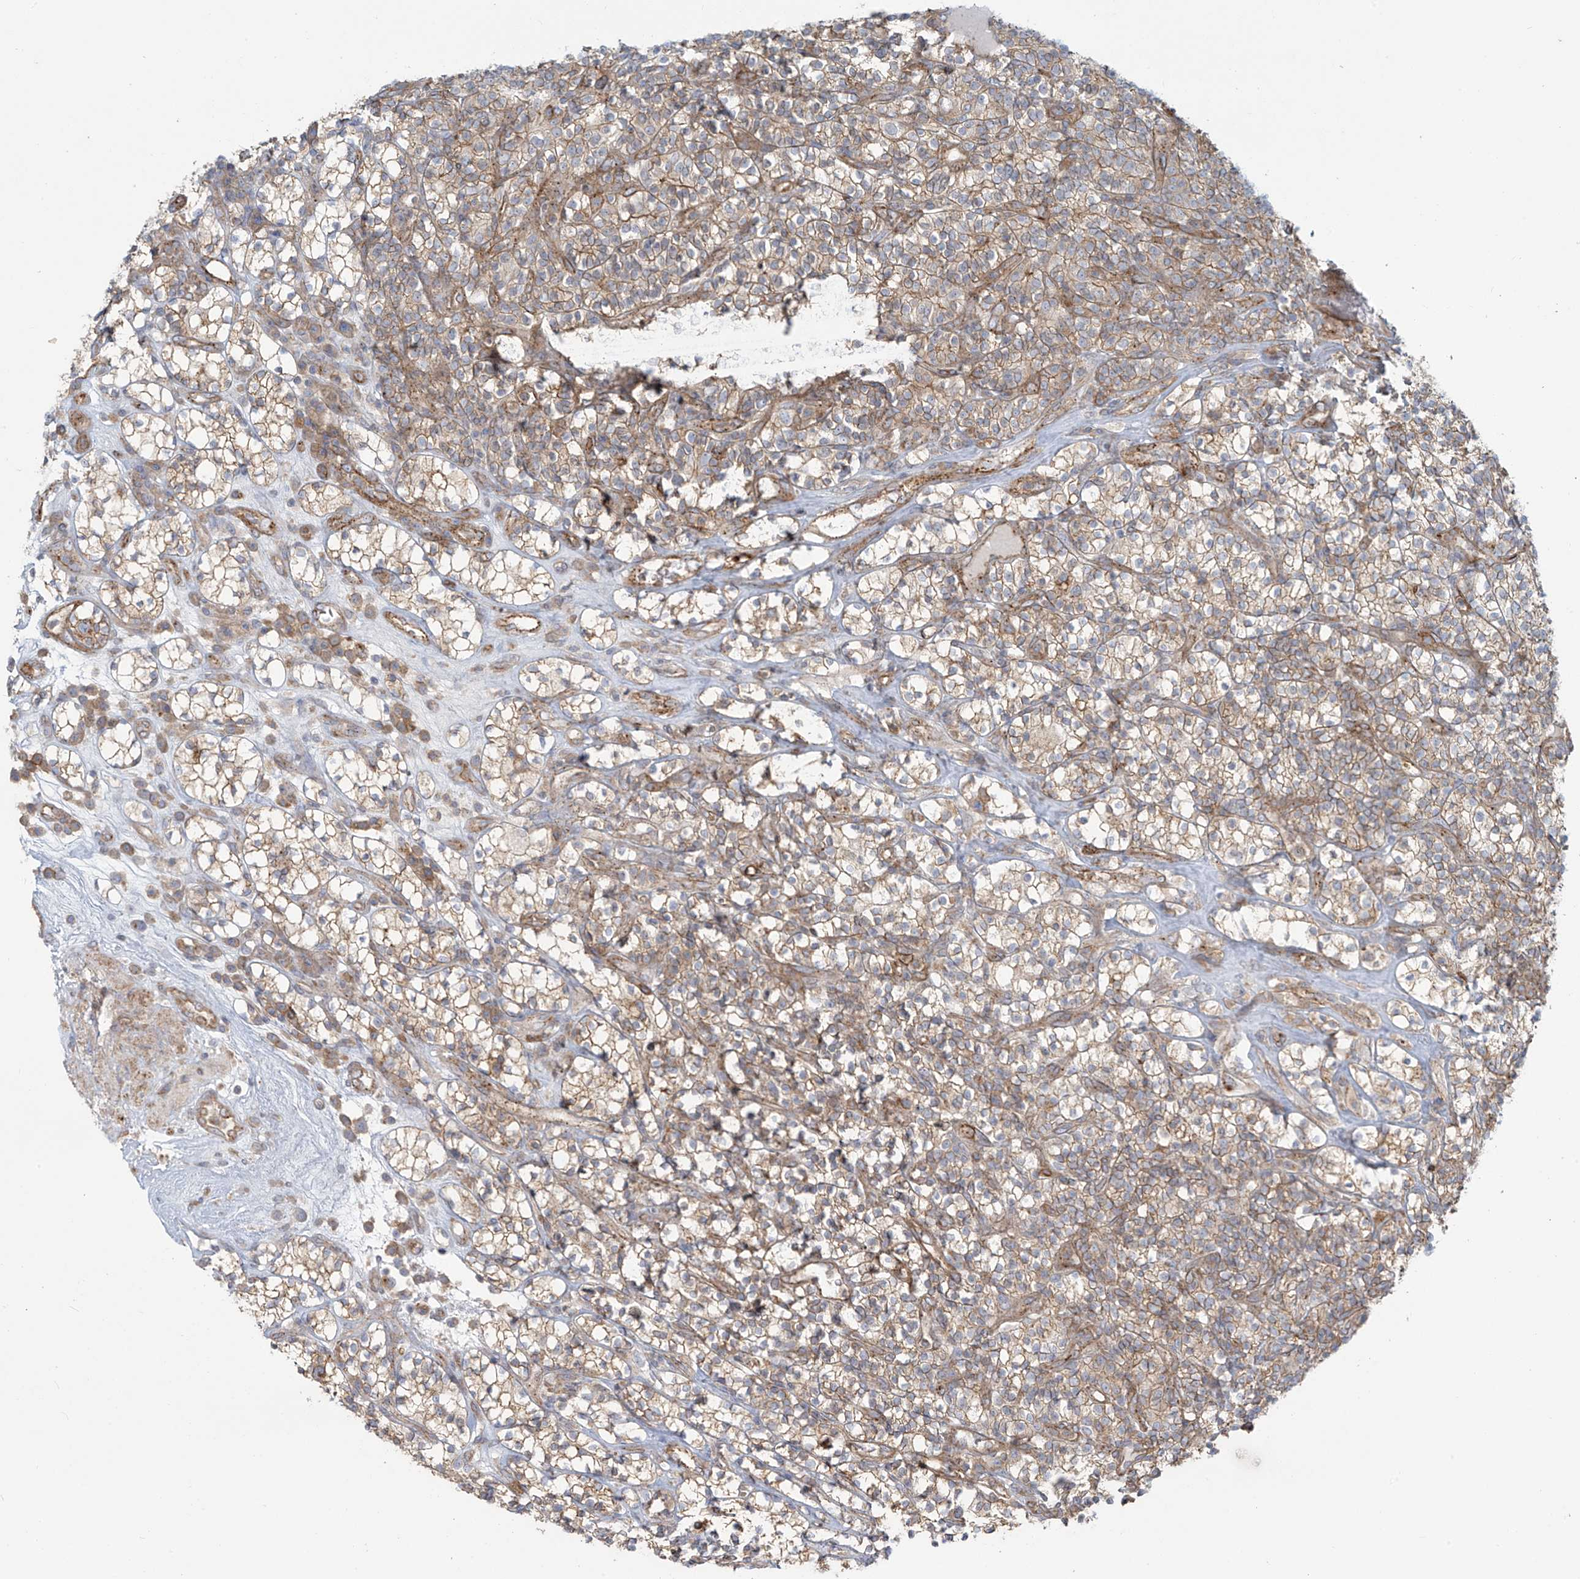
{"staining": {"intensity": "weak", "quantity": "25%-75%", "location": "cytoplasmic/membranous"}, "tissue": "renal cancer", "cell_type": "Tumor cells", "image_type": "cancer", "snomed": [{"axis": "morphology", "description": "Adenocarcinoma, NOS"}, {"axis": "topography", "description": "Kidney"}], "caption": "Immunohistochemical staining of renal cancer (adenocarcinoma) exhibits low levels of weak cytoplasmic/membranous positivity in approximately 25%-75% of tumor cells.", "gene": "LZTS3", "patient": {"sex": "male", "age": 77}}